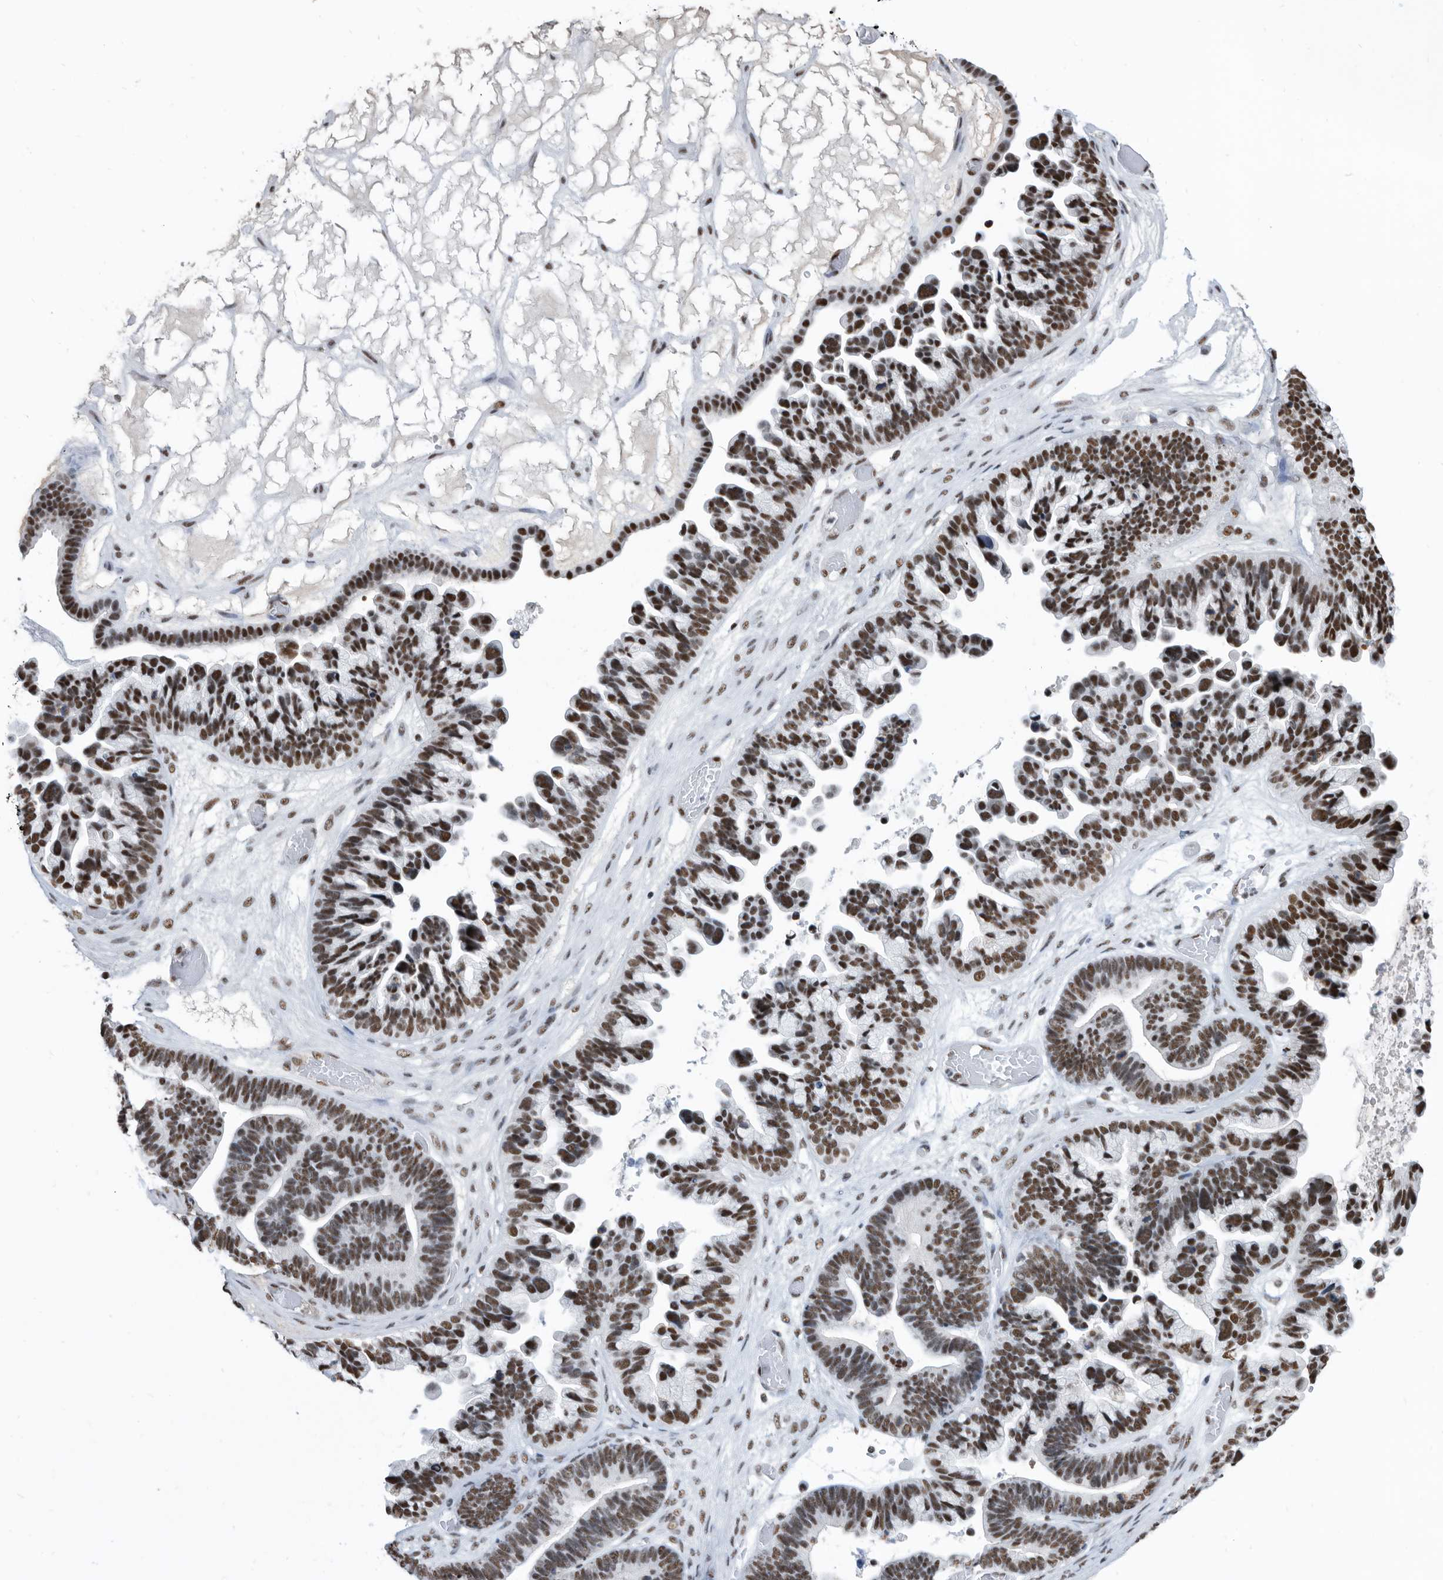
{"staining": {"intensity": "strong", "quantity": ">75%", "location": "nuclear"}, "tissue": "ovarian cancer", "cell_type": "Tumor cells", "image_type": "cancer", "snomed": [{"axis": "morphology", "description": "Cystadenocarcinoma, serous, NOS"}, {"axis": "topography", "description": "Ovary"}], "caption": "An immunohistochemistry (IHC) micrograph of neoplastic tissue is shown. Protein staining in brown shows strong nuclear positivity in ovarian serous cystadenocarcinoma within tumor cells.", "gene": "SF3A1", "patient": {"sex": "female", "age": 56}}